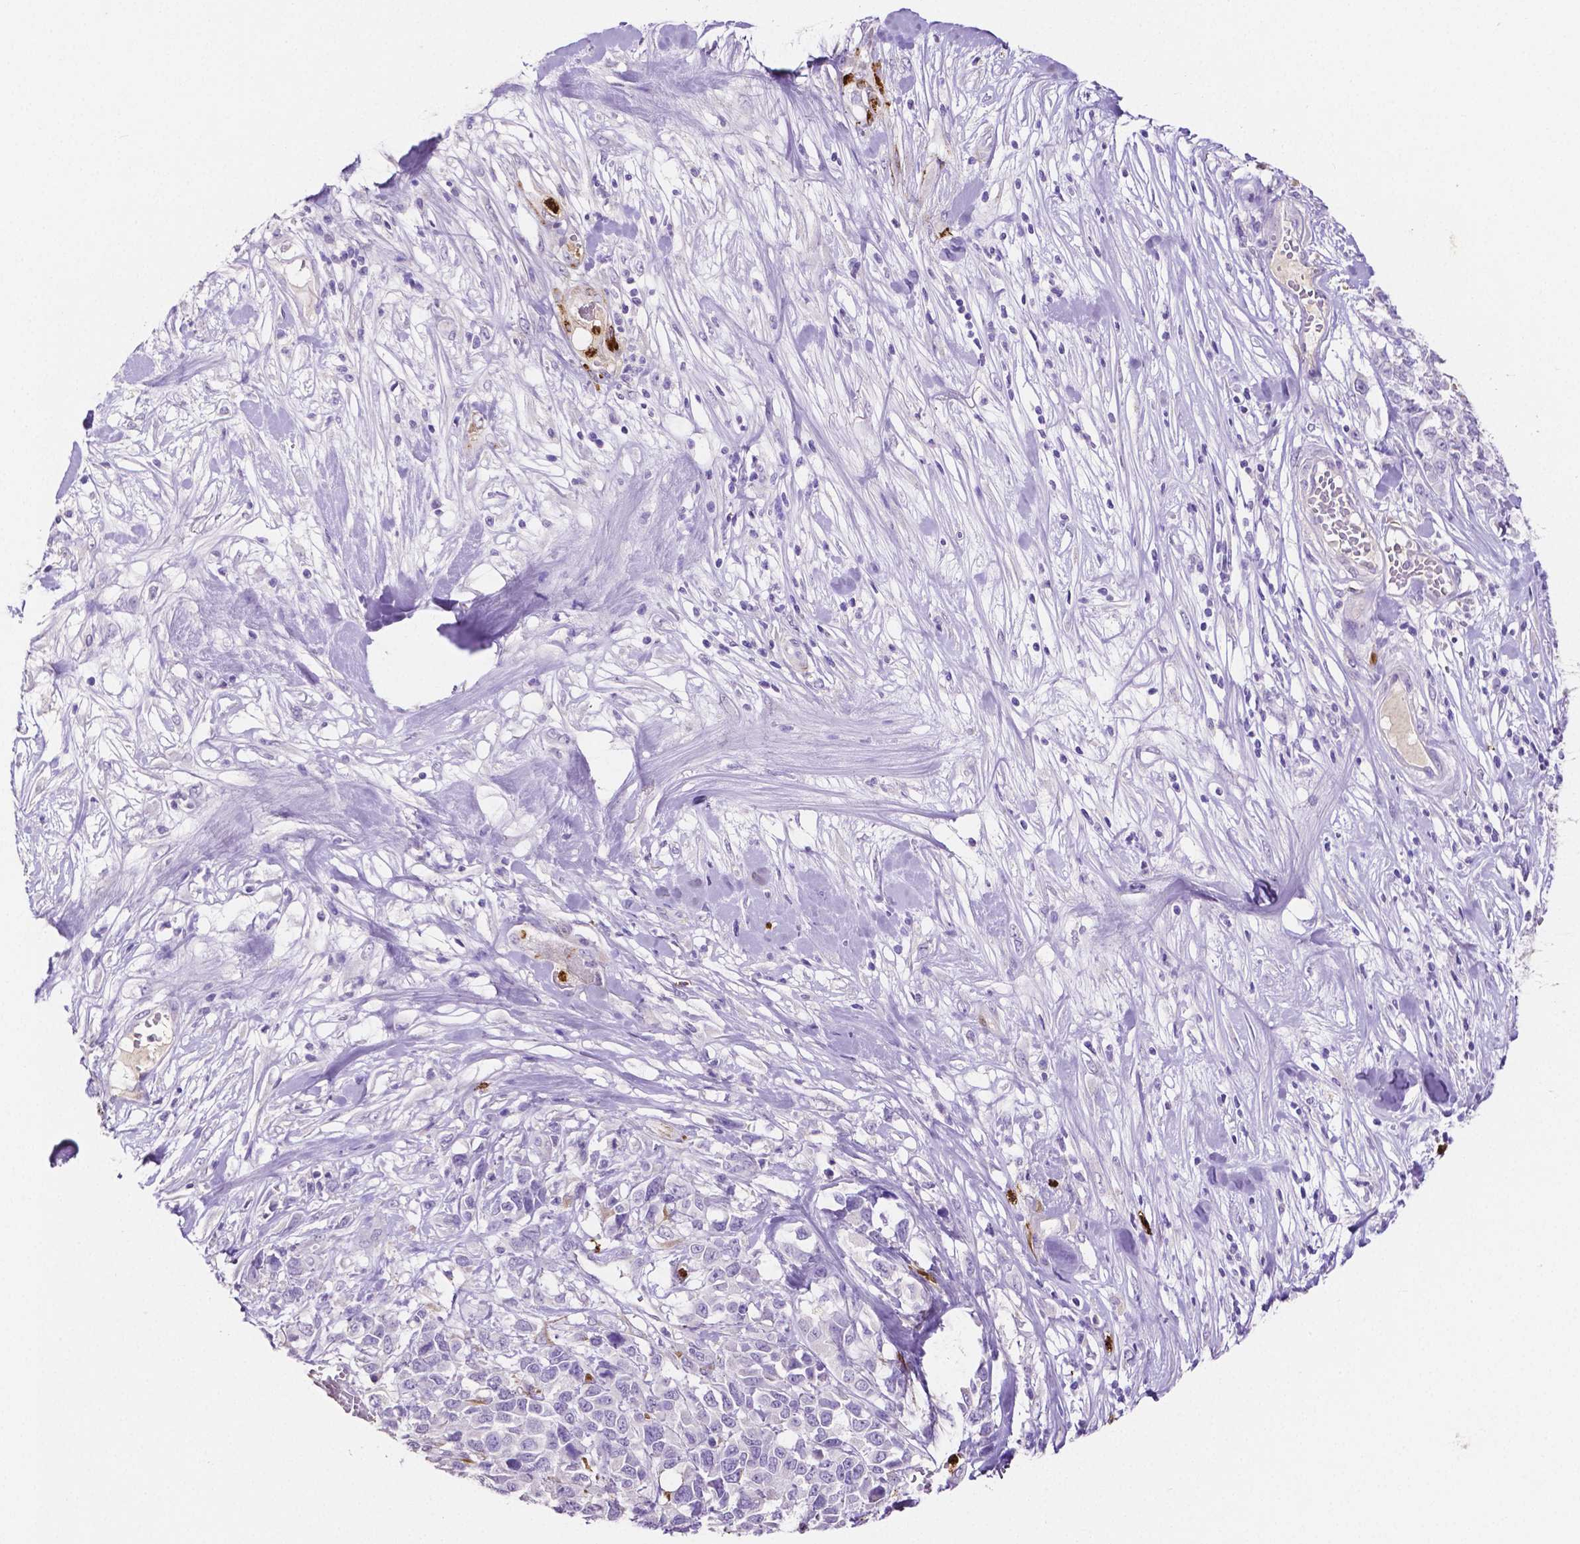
{"staining": {"intensity": "negative", "quantity": "none", "location": "none"}, "tissue": "melanoma", "cell_type": "Tumor cells", "image_type": "cancer", "snomed": [{"axis": "morphology", "description": "Malignant melanoma, Metastatic site"}, {"axis": "topography", "description": "Skin"}], "caption": "Immunohistochemistry (IHC) of human melanoma reveals no positivity in tumor cells.", "gene": "MMP9", "patient": {"sex": "male", "age": 84}}